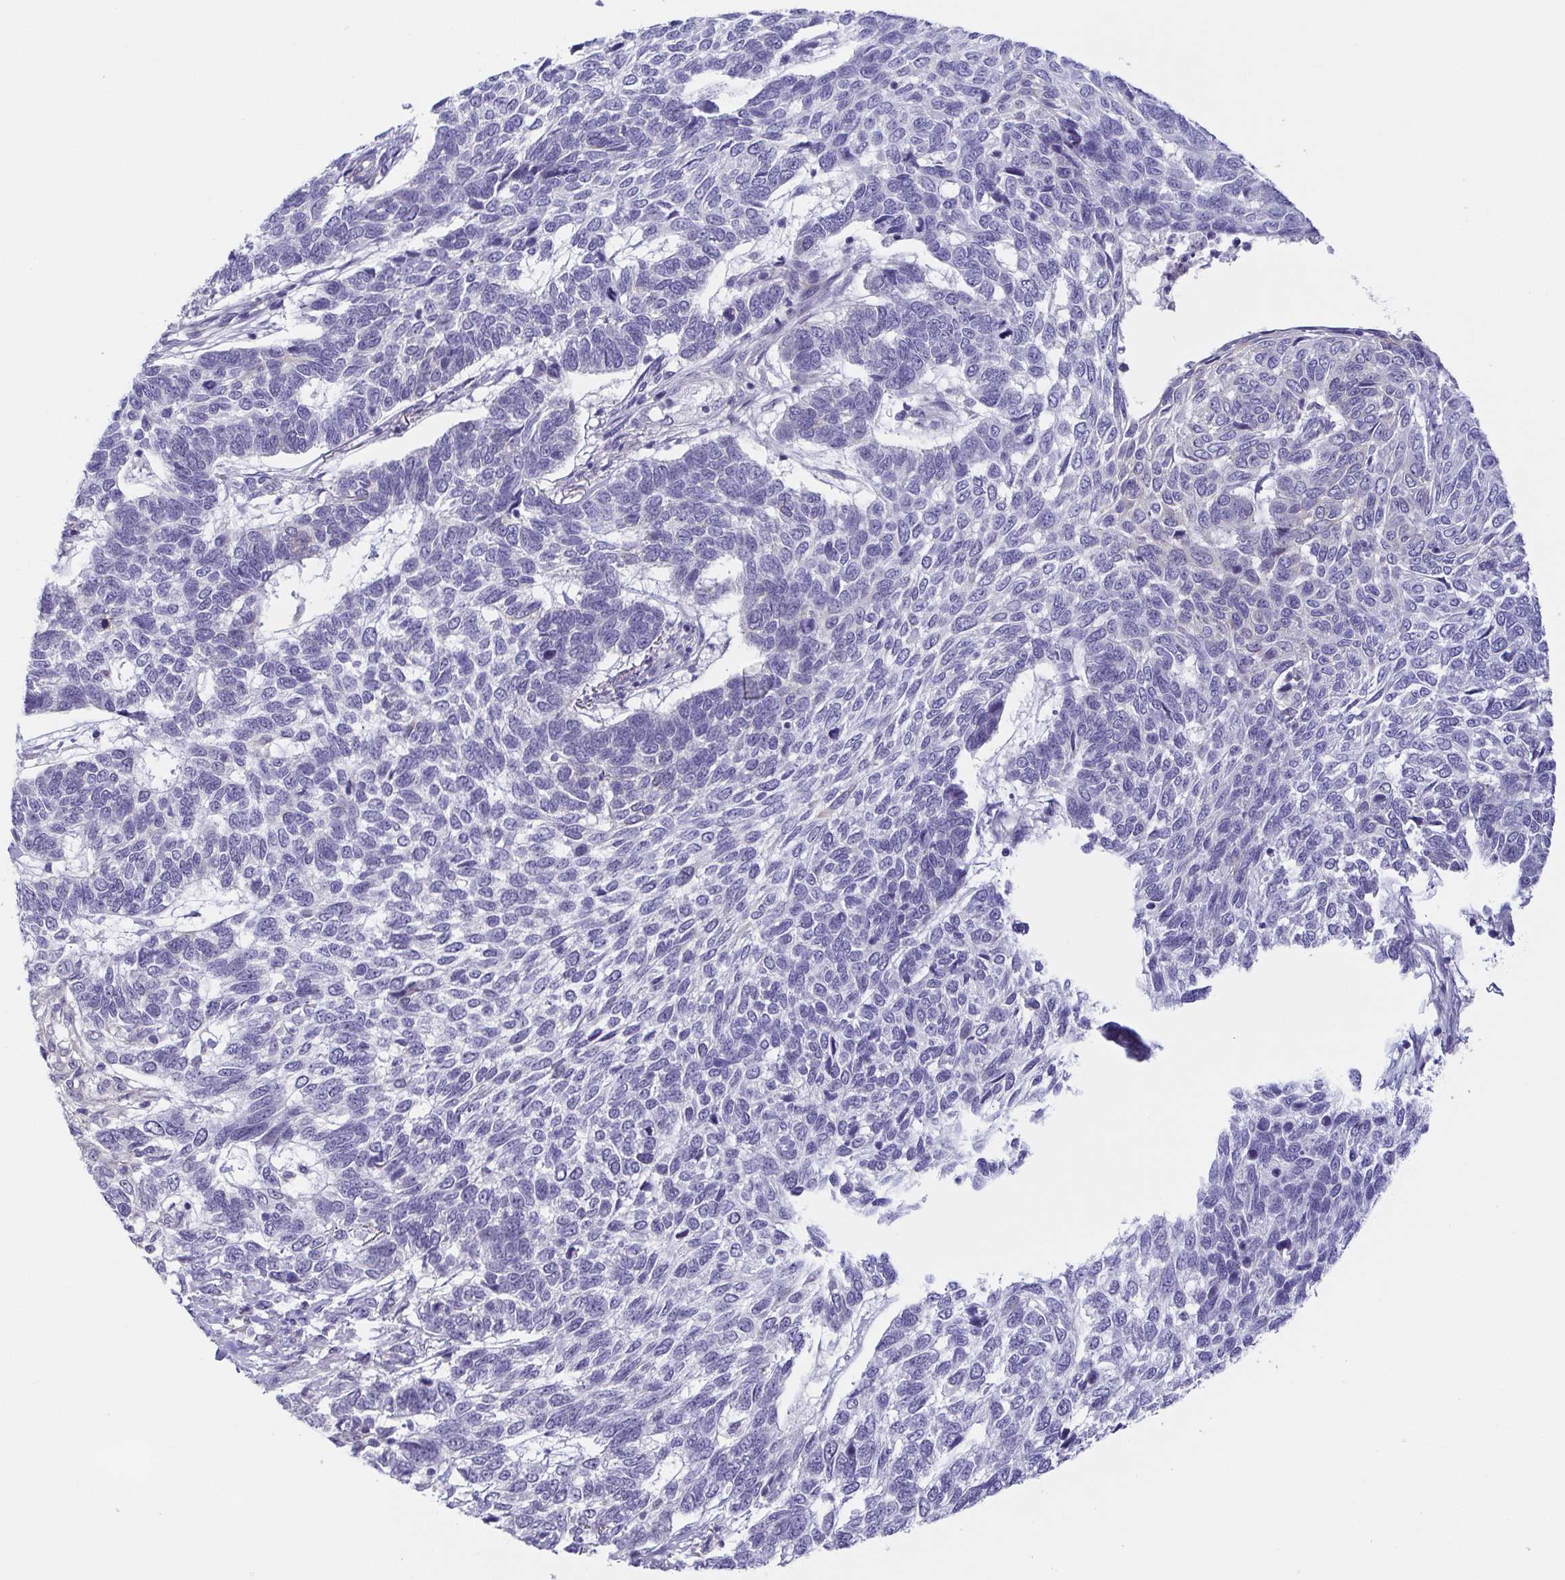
{"staining": {"intensity": "negative", "quantity": "none", "location": "none"}, "tissue": "skin cancer", "cell_type": "Tumor cells", "image_type": "cancer", "snomed": [{"axis": "morphology", "description": "Basal cell carcinoma"}, {"axis": "topography", "description": "Skin"}], "caption": "Immunohistochemistry of skin cancer demonstrates no staining in tumor cells.", "gene": "COL17A1", "patient": {"sex": "female", "age": 65}}